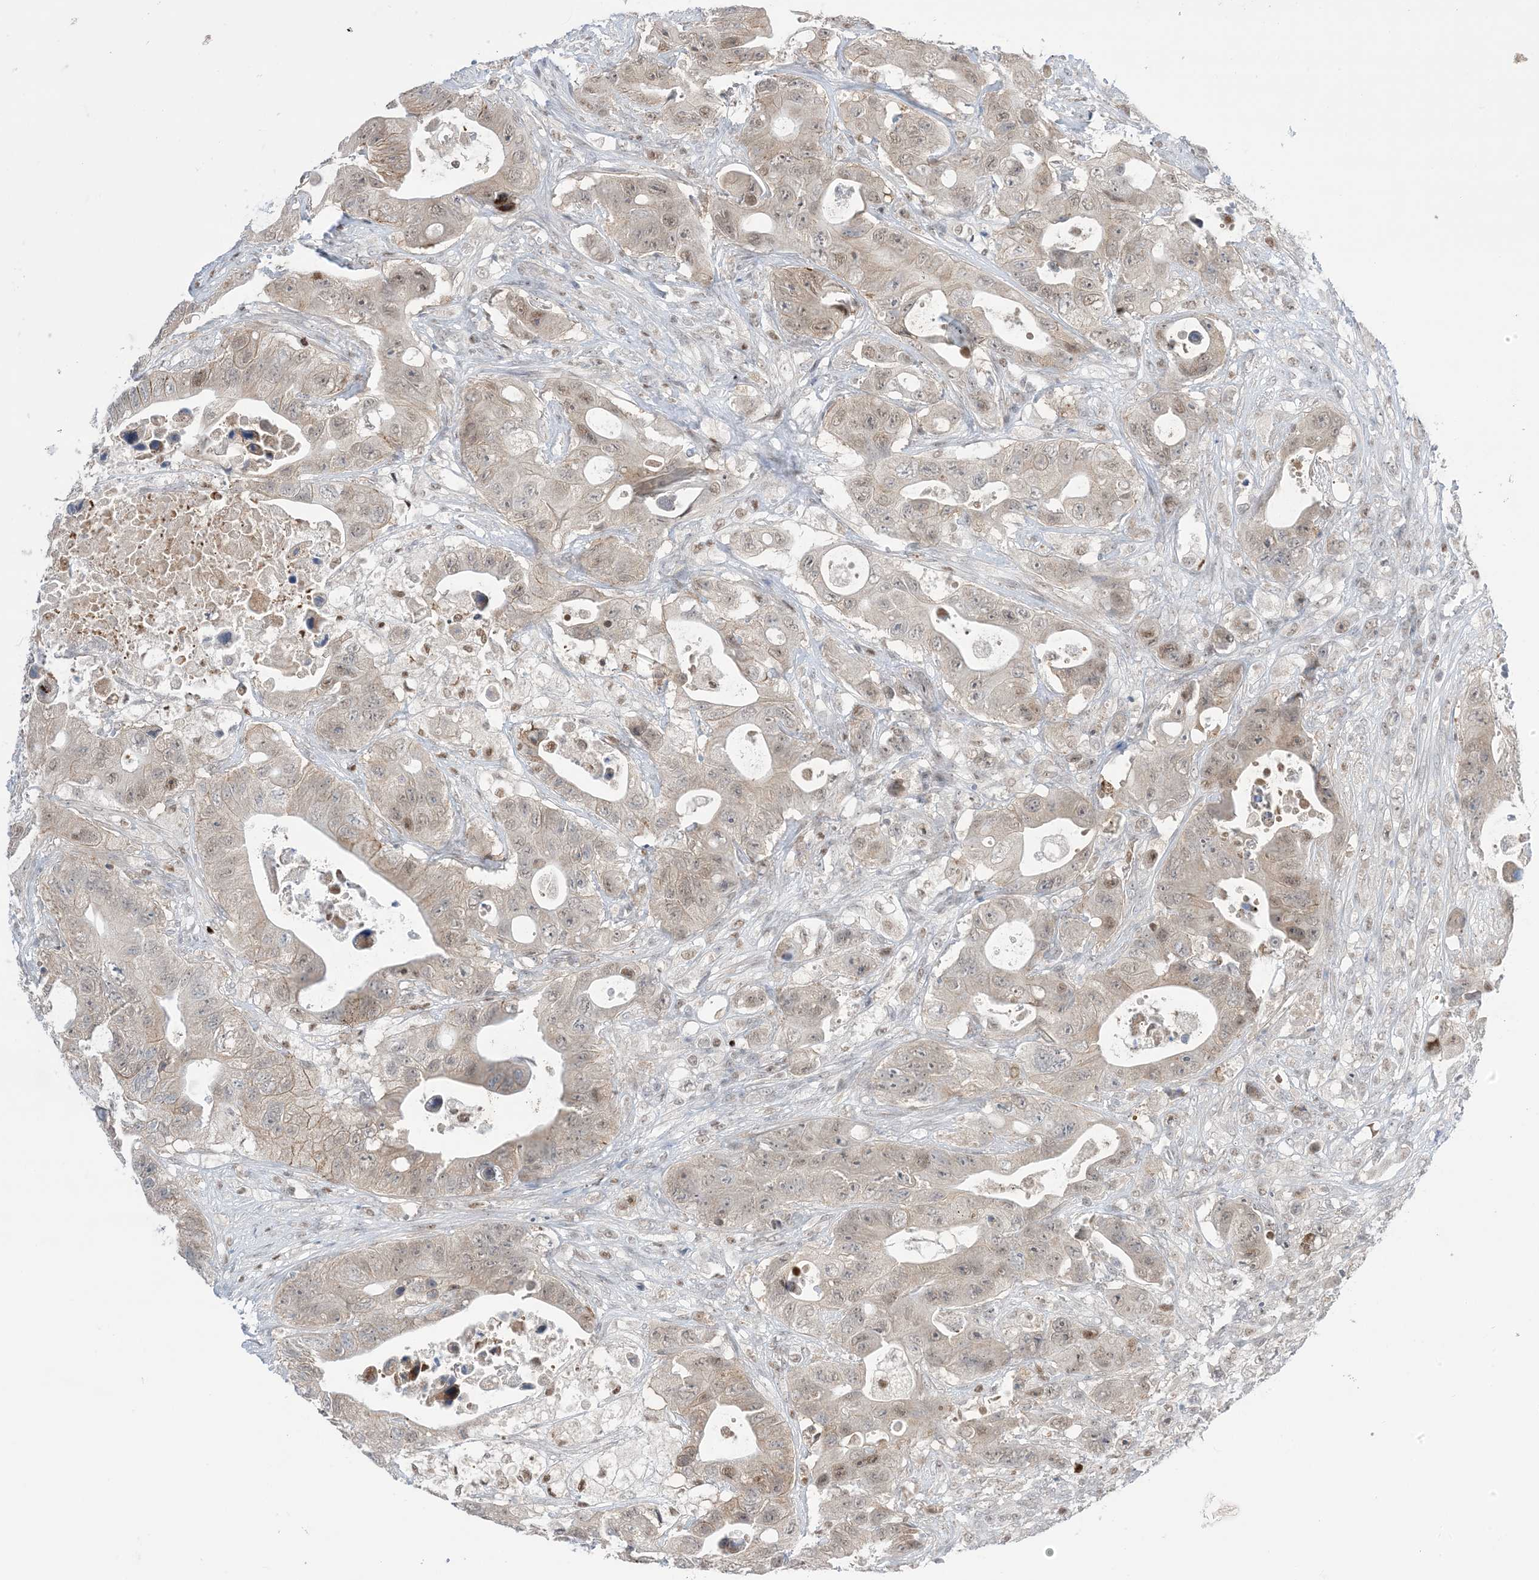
{"staining": {"intensity": "weak", "quantity": "25%-75%", "location": "nuclear"}, "tissue": "colorectal cancer", "cell_type": "Tumor cells", "image_type": "cancer", "snomed": [{"axis": "morphology", "description": "Adenocarcinoma, NOS"}, {"axis": "topography", "description": "Colon"}], "caption": "The image reveals immunohistochemical staining of adenocarcinoma (colorectal). There is weak nuclear staining is present in about 25%-75% of tumor cells.", "gene": "TFPT", "patient": {"sex": "female", "age": 46}}